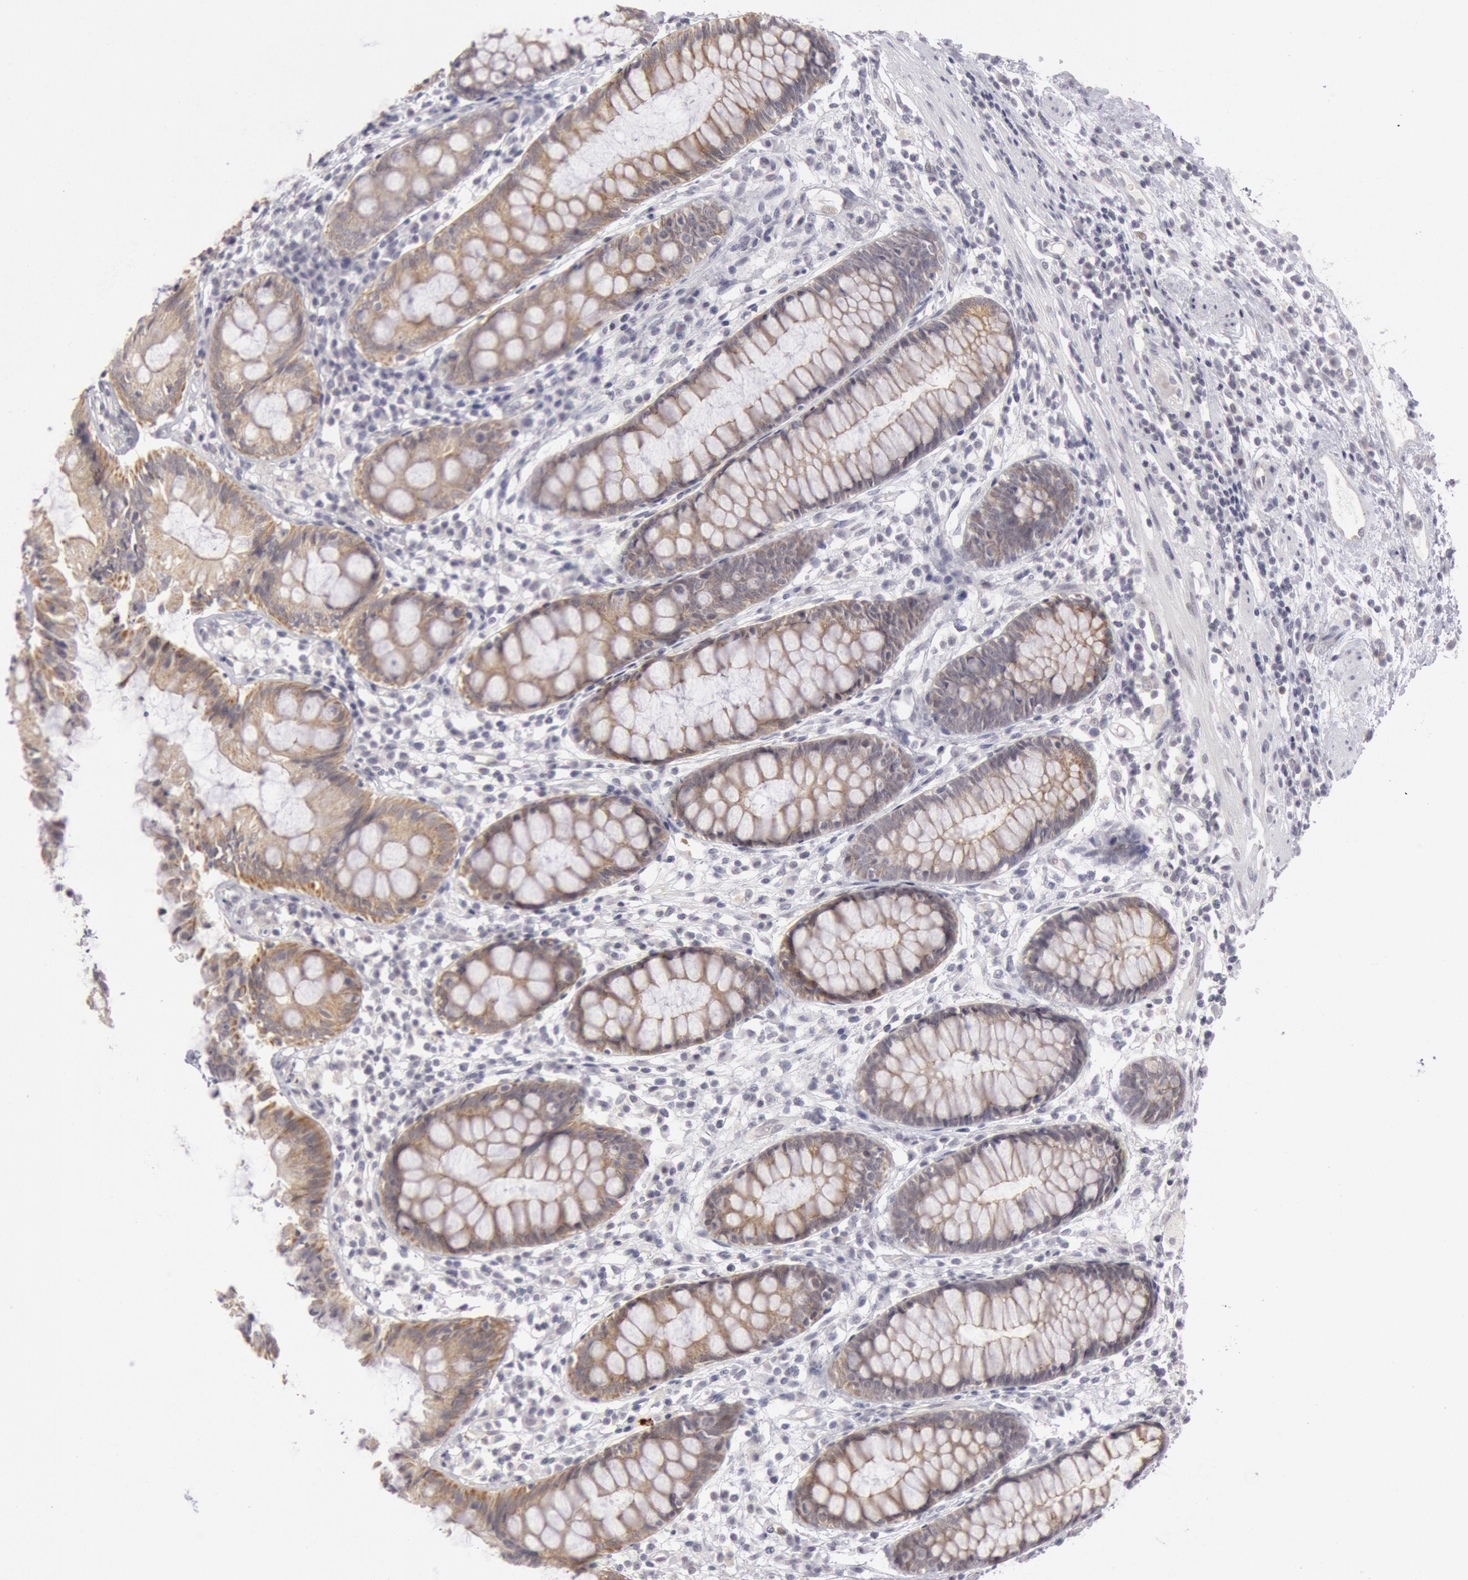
{"staining": {"intensity": "moderate", "quantity": ">75%", "location": "cytoplasmic/membranous"}, "tissue": "rectum", "cell_type": "Glandular cells", "image_type": "normal", "snomed": [{"axis": "morphology", "description": "Normal tissue, NOS"}, {"axis": "topography", "description": "Rectum"}], "caption": "Immunohistochemical staining of normal rectum exhibits moderate cytoplasmic/membranous protein positivity in about >75% of glandular cells.", "gene": "JOSD1", "patient": {"sex": "female", "age": 66}}